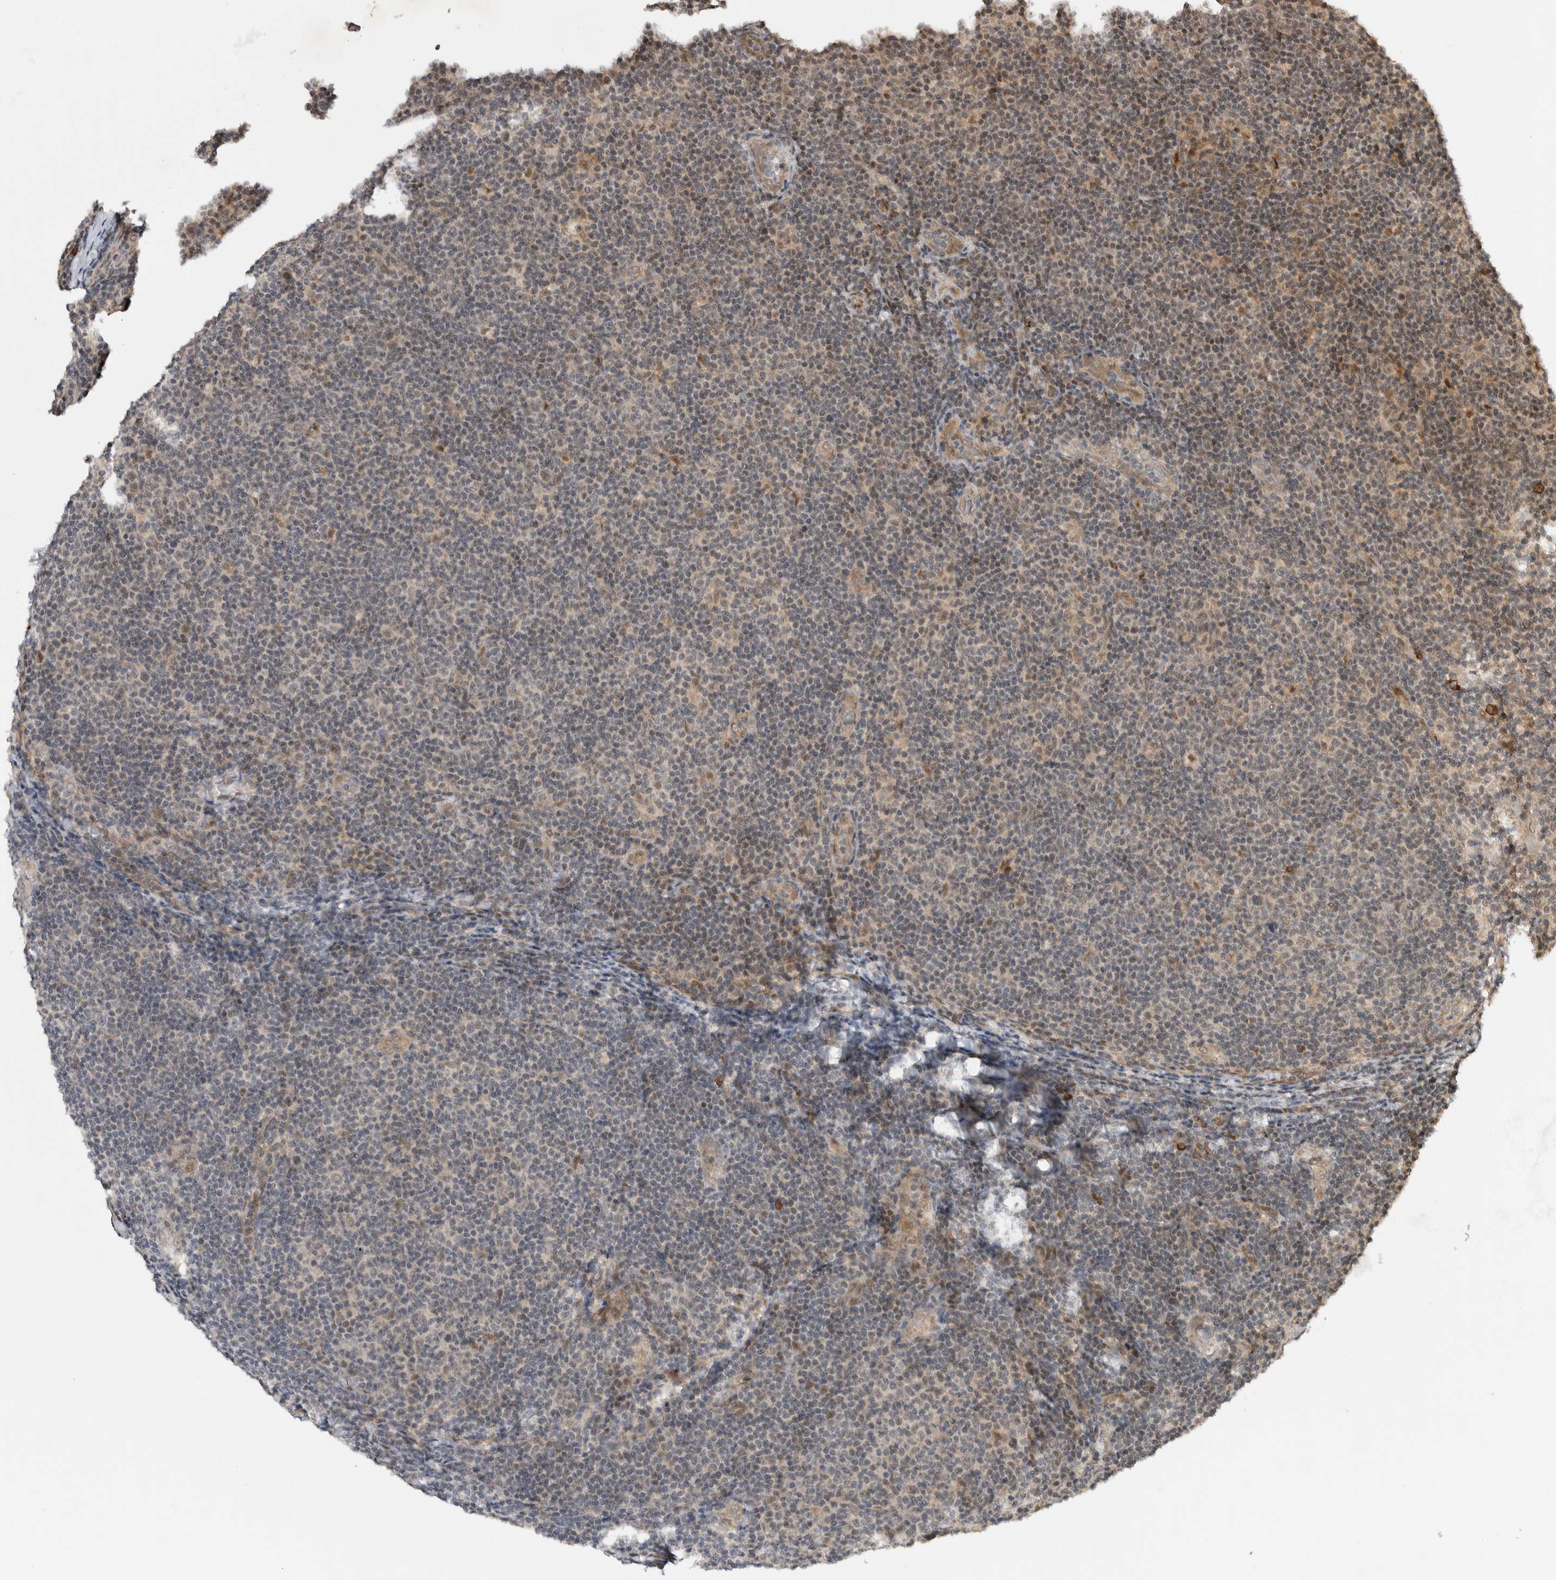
{"staining": {"intensity": "weak", "quantity": "<25%", "location": "cytoplasmic/membranous"}, "tissue": "lymphoma", "cell_type": "Tumor cells", "image_type": "cancer", "snomed": [{"axis": "morphology", "description": "Malignant lymphoma, non-Hodgkin's type, Low grade"}, {"axis": "topography", "description": "Lymph node"}], "caption": "Immunohistochemical staining of lymphoma shows no significant positivity in tumor cells. (Brightfield microscopy of DAB (3,3'-diaminobenzidine) IHC at high magnification).", "gene": "TOR1B", "patient": {"sex": "male", "age": 83}}